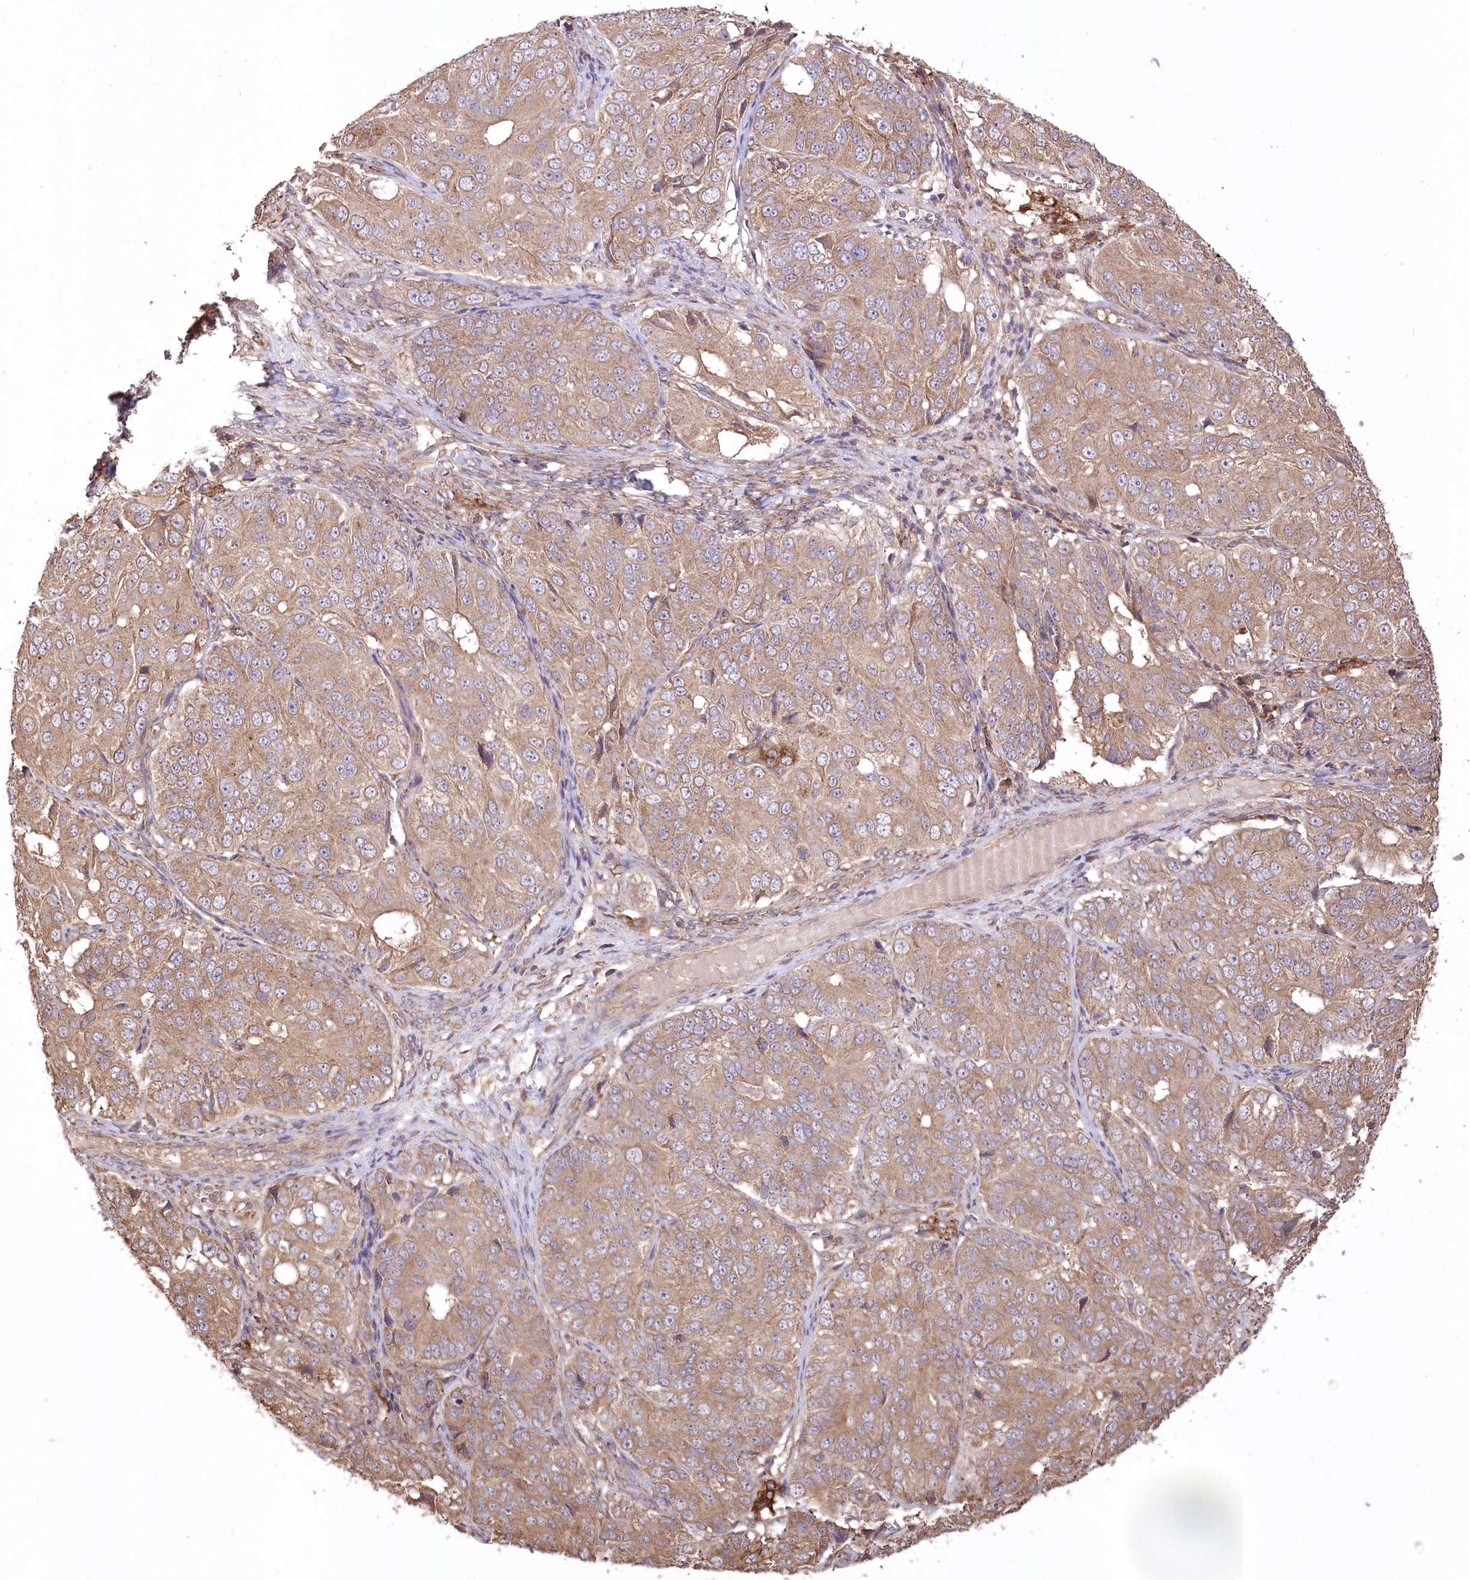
{"staining": {"intensity": "moderate", "quantity": ">75%", "location": "cytoplasmic/membranous"}, "tissue": "ovarian cancer", "cell_type": "Tumor cells", "image_type": "cancer", "snomed": [{"axis": "morphology", "description": "Carcinoma, endometroid"}, {"axis": "topography", "description": "Ovary"}], "caption": "DAB (3,3'-diaminobenzidine) immunohistochemical staining of human ovarian cancer (endometroid carcinoma) reveals moderate cytoplasmic/membranous protein staining in about >75% of tumor cells. Immunohistochemistry (ihc) stains the protein in brown and the nuclei are stained blue.", "gene": "PRSS53", "patient": {"sex": "female", "age": 51}}